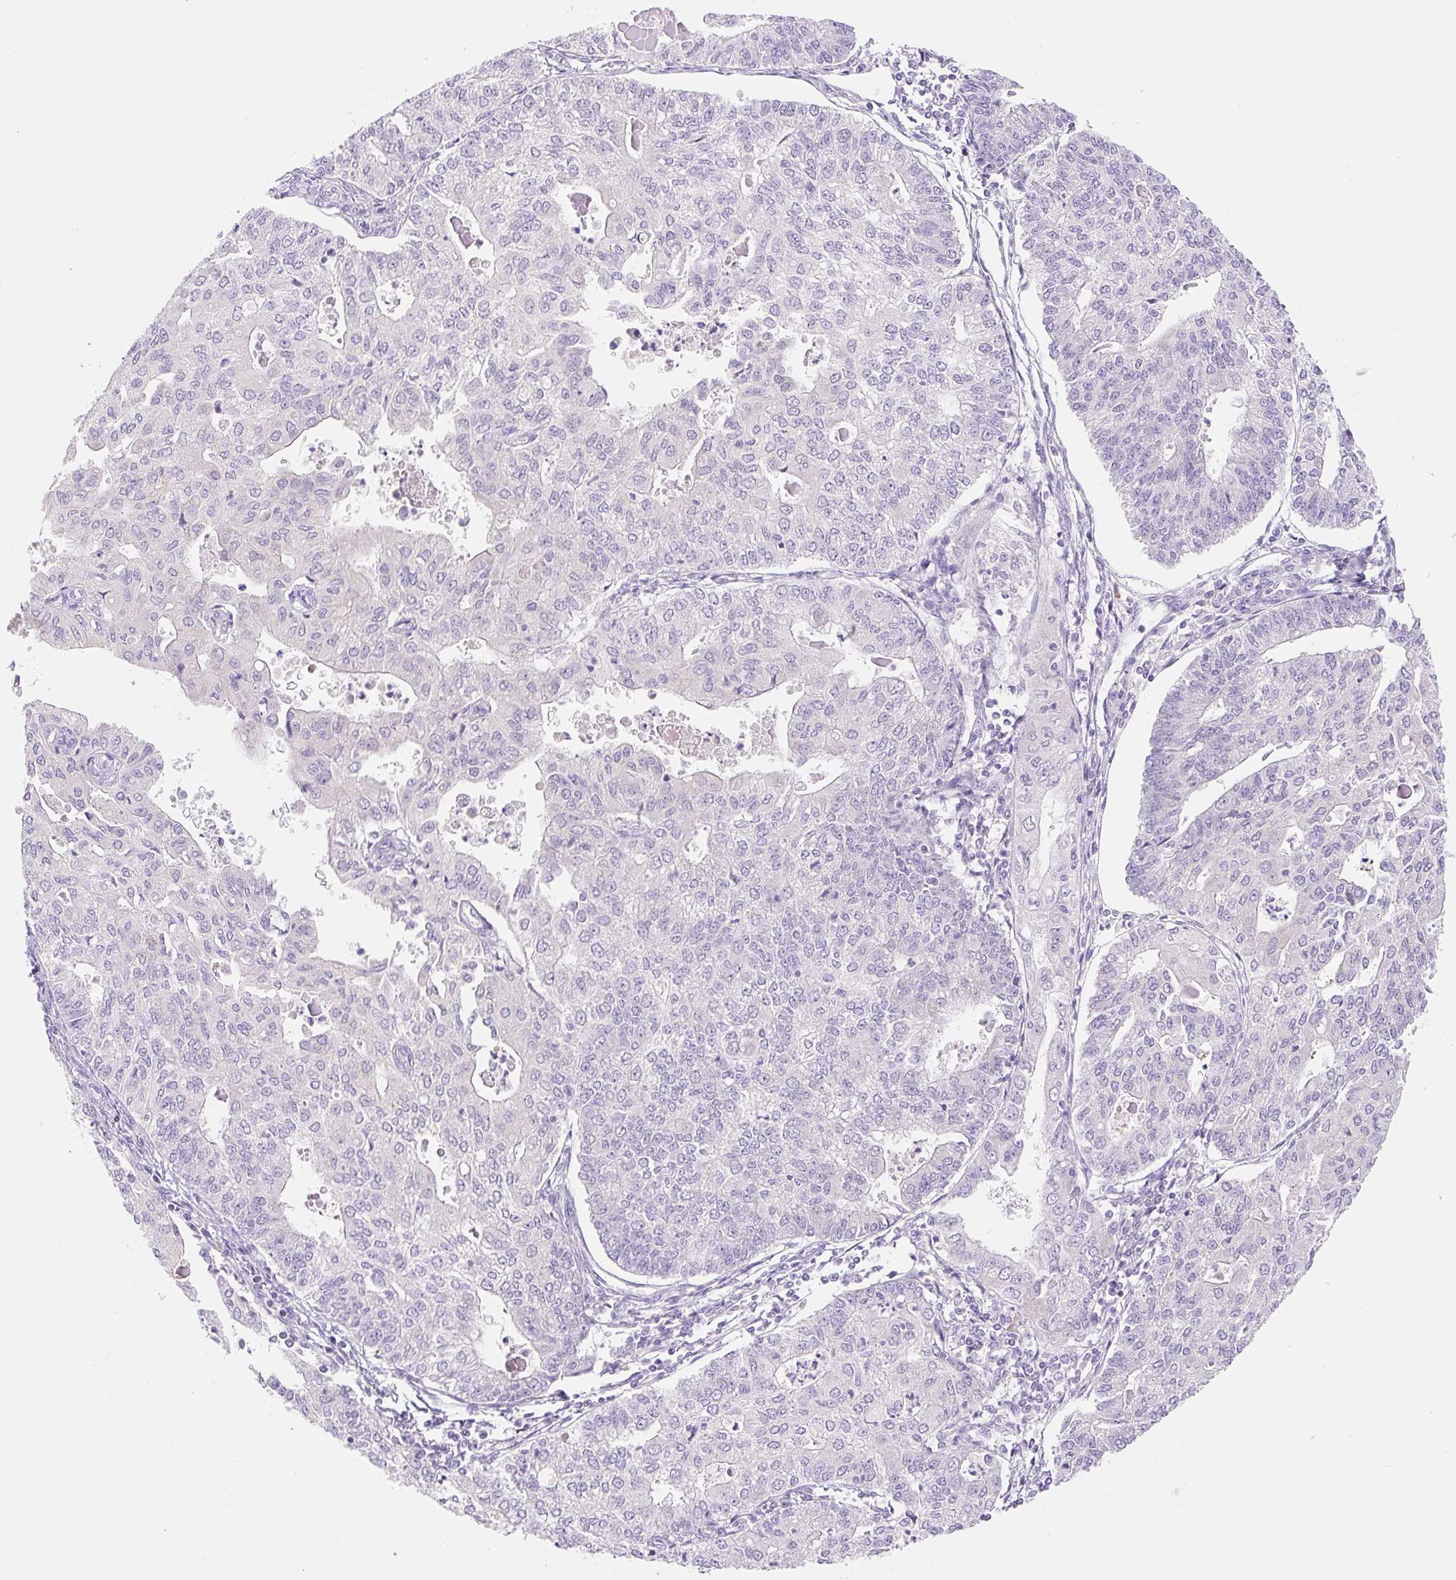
{"staining": {"intensity": "negative", "quantity": "none", "location": "none"}, "tissue": "endometrial cancer", "cell_type": "Tumor cells", "image_type": "cancer", "snomed": [{"axis": "morphology", "description": "Adenocarcinoma, NOS"}, {"axis": "topography", "description": "Endometrium"}], "caption": "Tumor cells are negative for brown protein staining in adenocarcinoma (endometrial).", "gene": "FOCAD", "patient": {"sex": "female", "age": 56}}